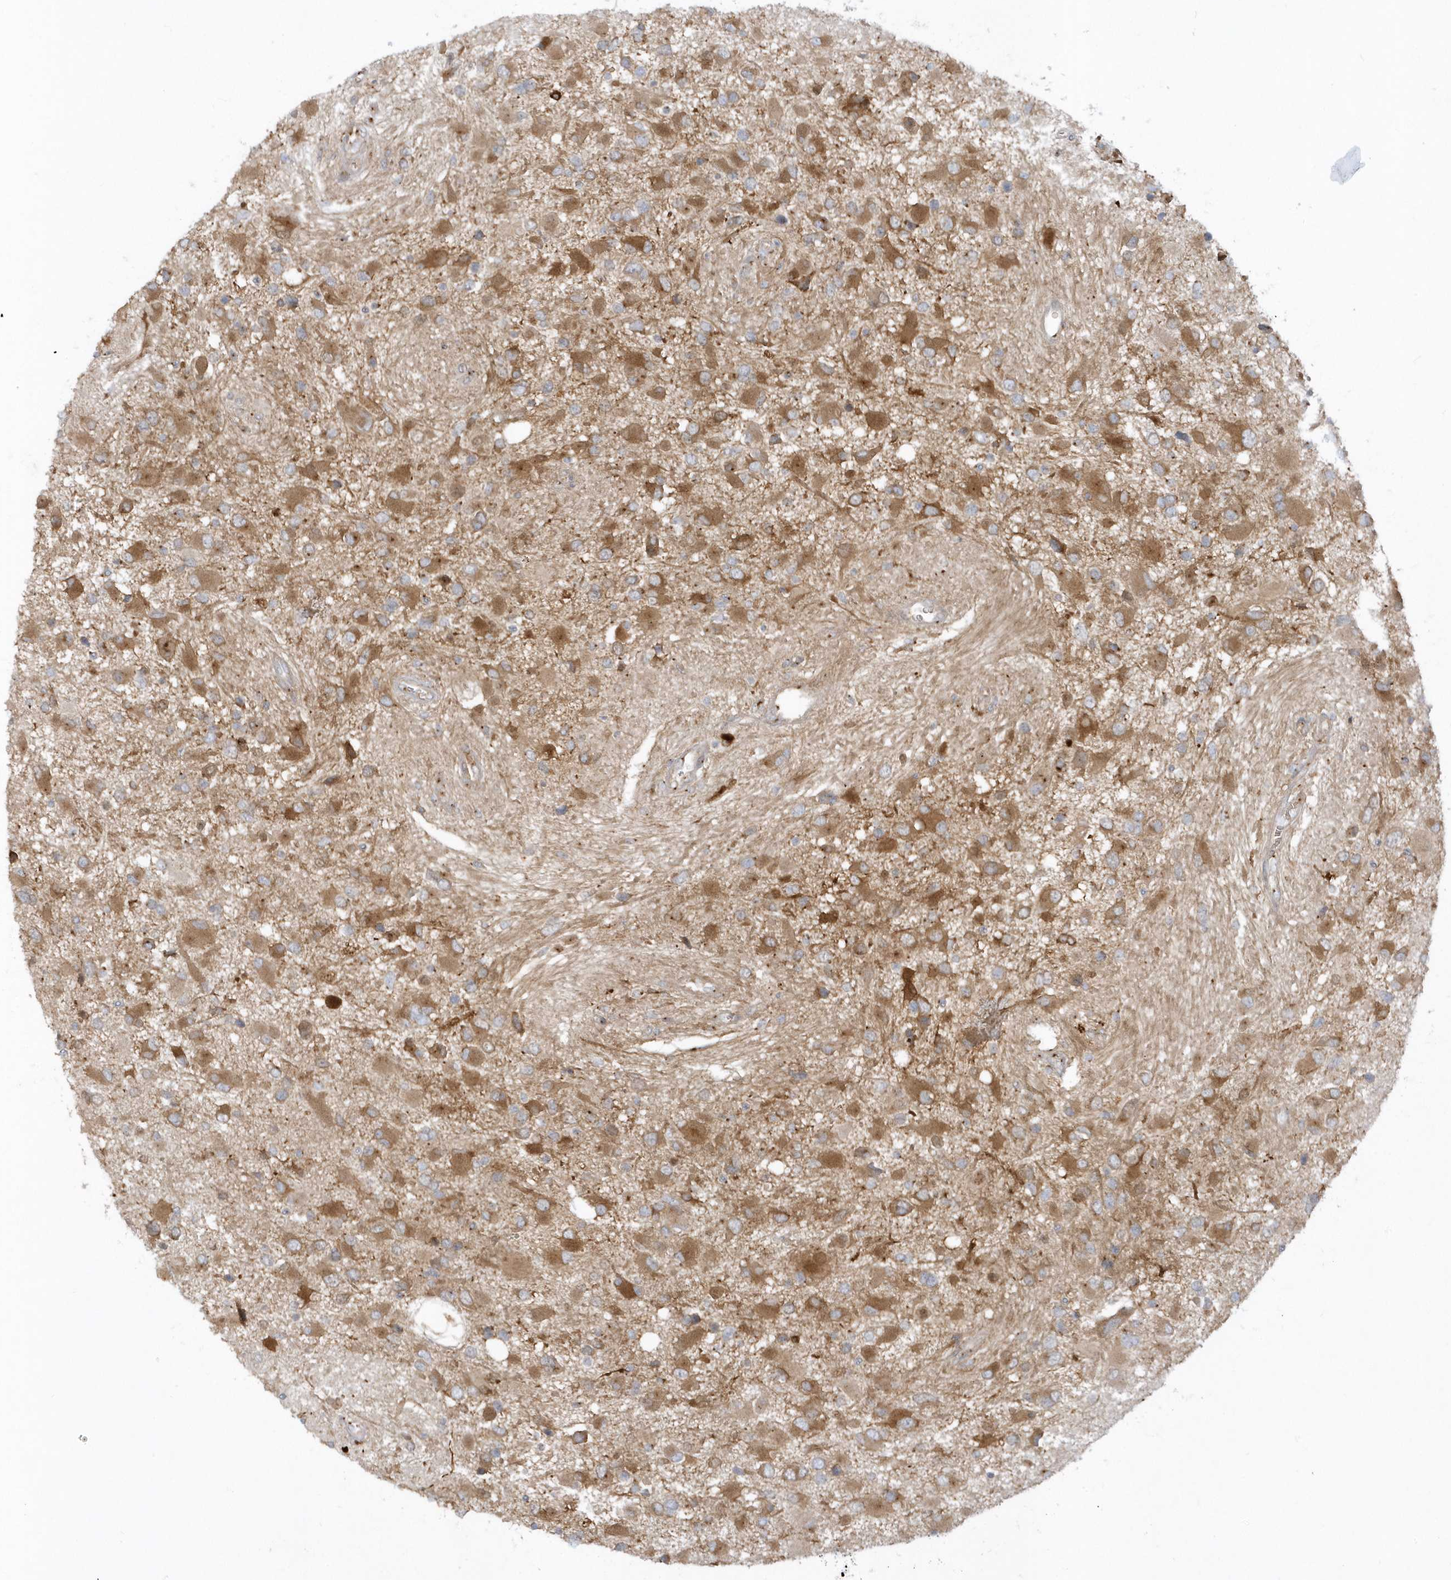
{"staining": {"intensity": "moderate", "quantity": ">75%", "location": "cytoplasmic/membranous"}, "tissue": "glioma", "cell_type": "Tumor cells", "image_type": "cancer", "snomed": [{"axis": "morphology", "description": "Glioma, malignant, High grade"}, {"axis": "topography", "description": "Brain"}], "caption": "High-magnification brightfield microscopy of malignant glioma (high-grade) stained with DAB (3,3'-diaminobenzidine) (brown) and counterstained with hematoxylin (blue). tumor cells exhibit moderate cytoplasmic/membranous expression is identified in about>75% of cells. (IHC, brightfield microscopy, high magnification).", "gene": "RPP40", "patient": {"sex": "male", "age": 53}}